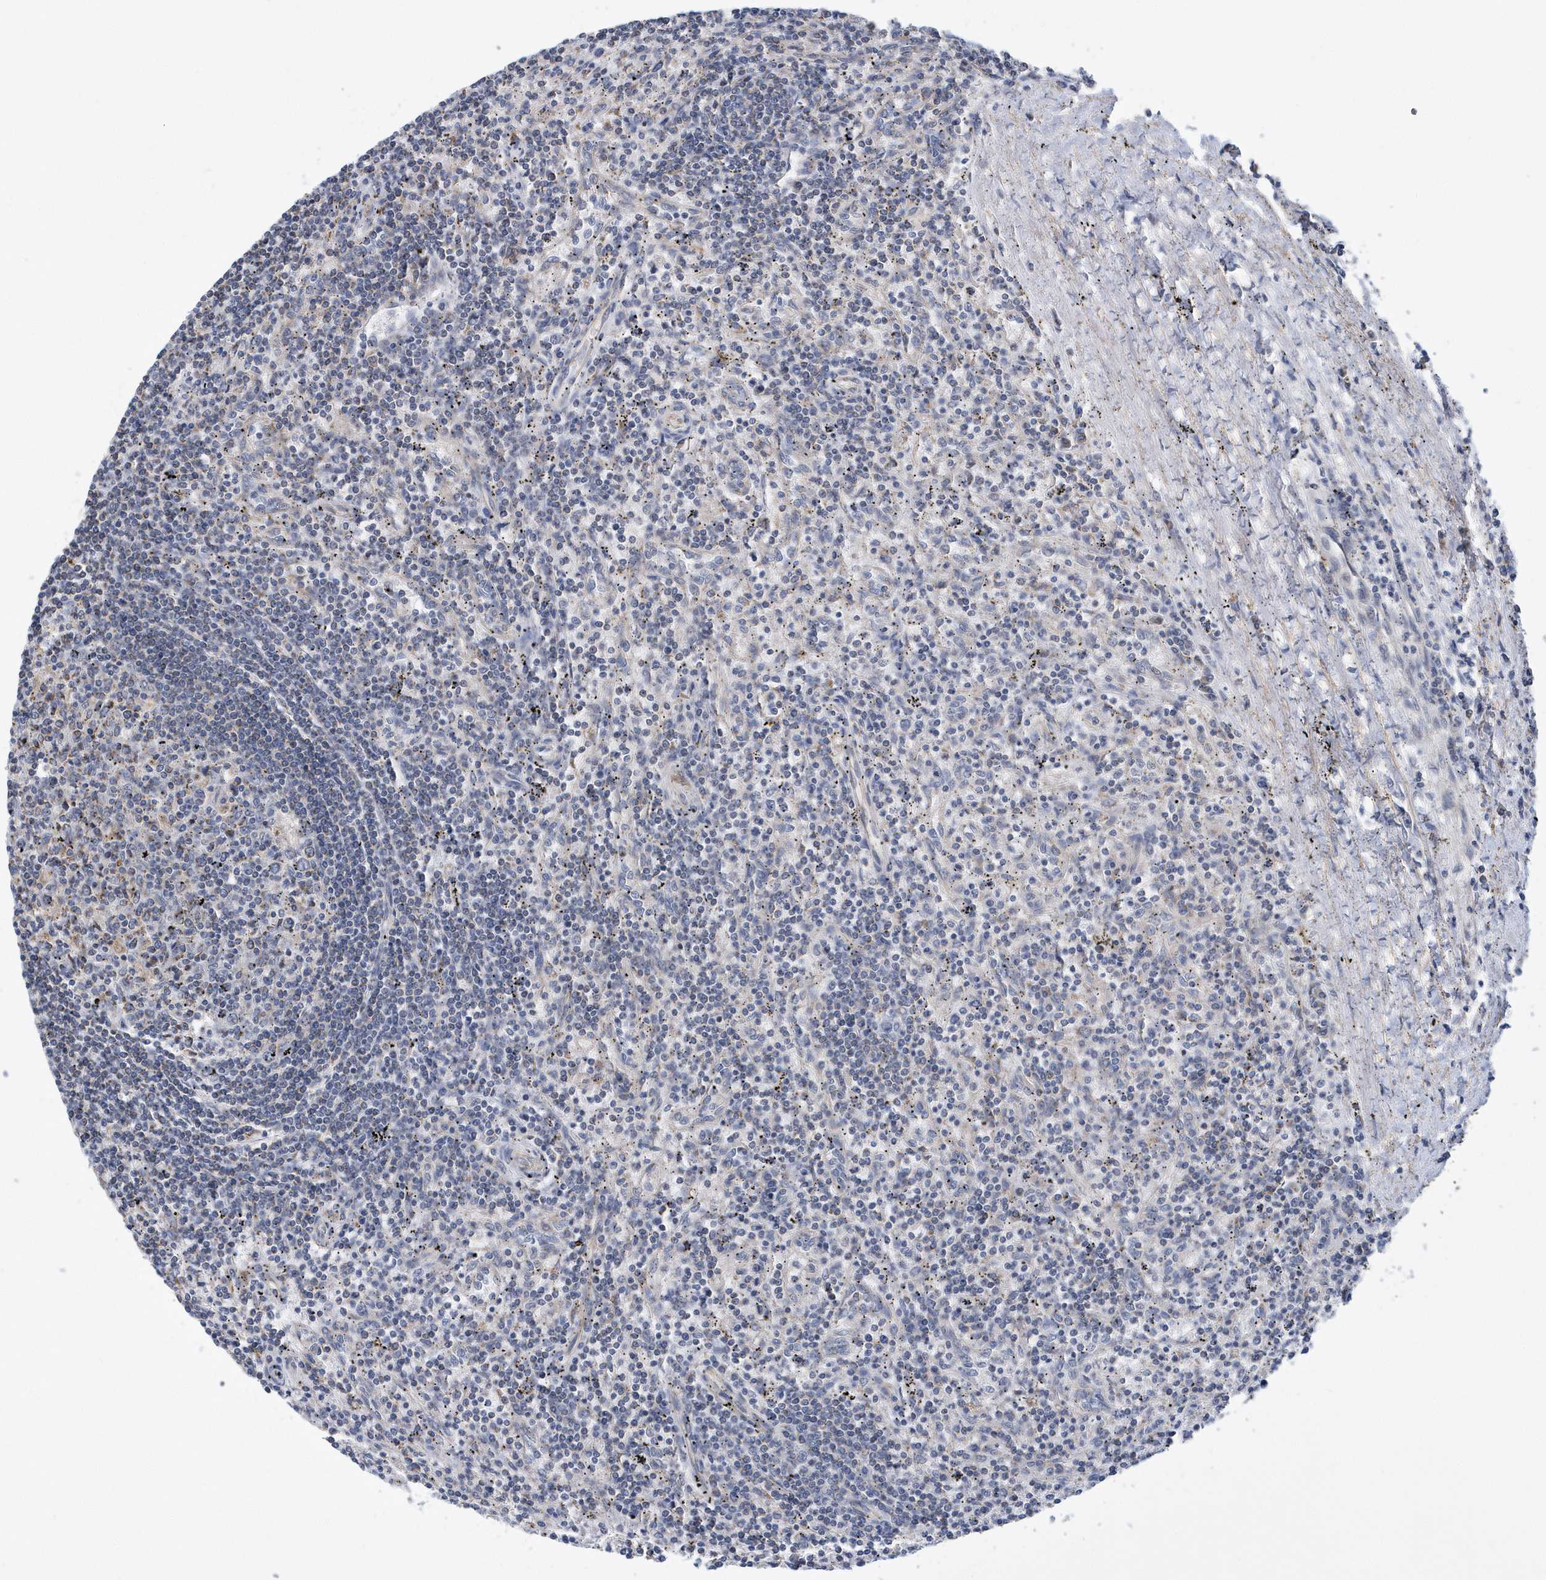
{"staining": {"intensity": "negative", "quantity": "none", "location": "none"}, "tissue": "lymphoma", "cell_type": "Tumor cells", "image_type": "cancer", "snomed": [{"axis": "morphology", "description": "Malignant lymphoma, non-Hodgkin's type, Low grade"}, {"axis": "topography", "description": "Spleen"}], "caption": "Malignant lymphoma, non-Hodgkin's type (low-grade) stained for a protein using IHC exhibits no positivity tumor cells.", "gene": "VWA5B2", "patient": {"sex": "male", "age": 76}}